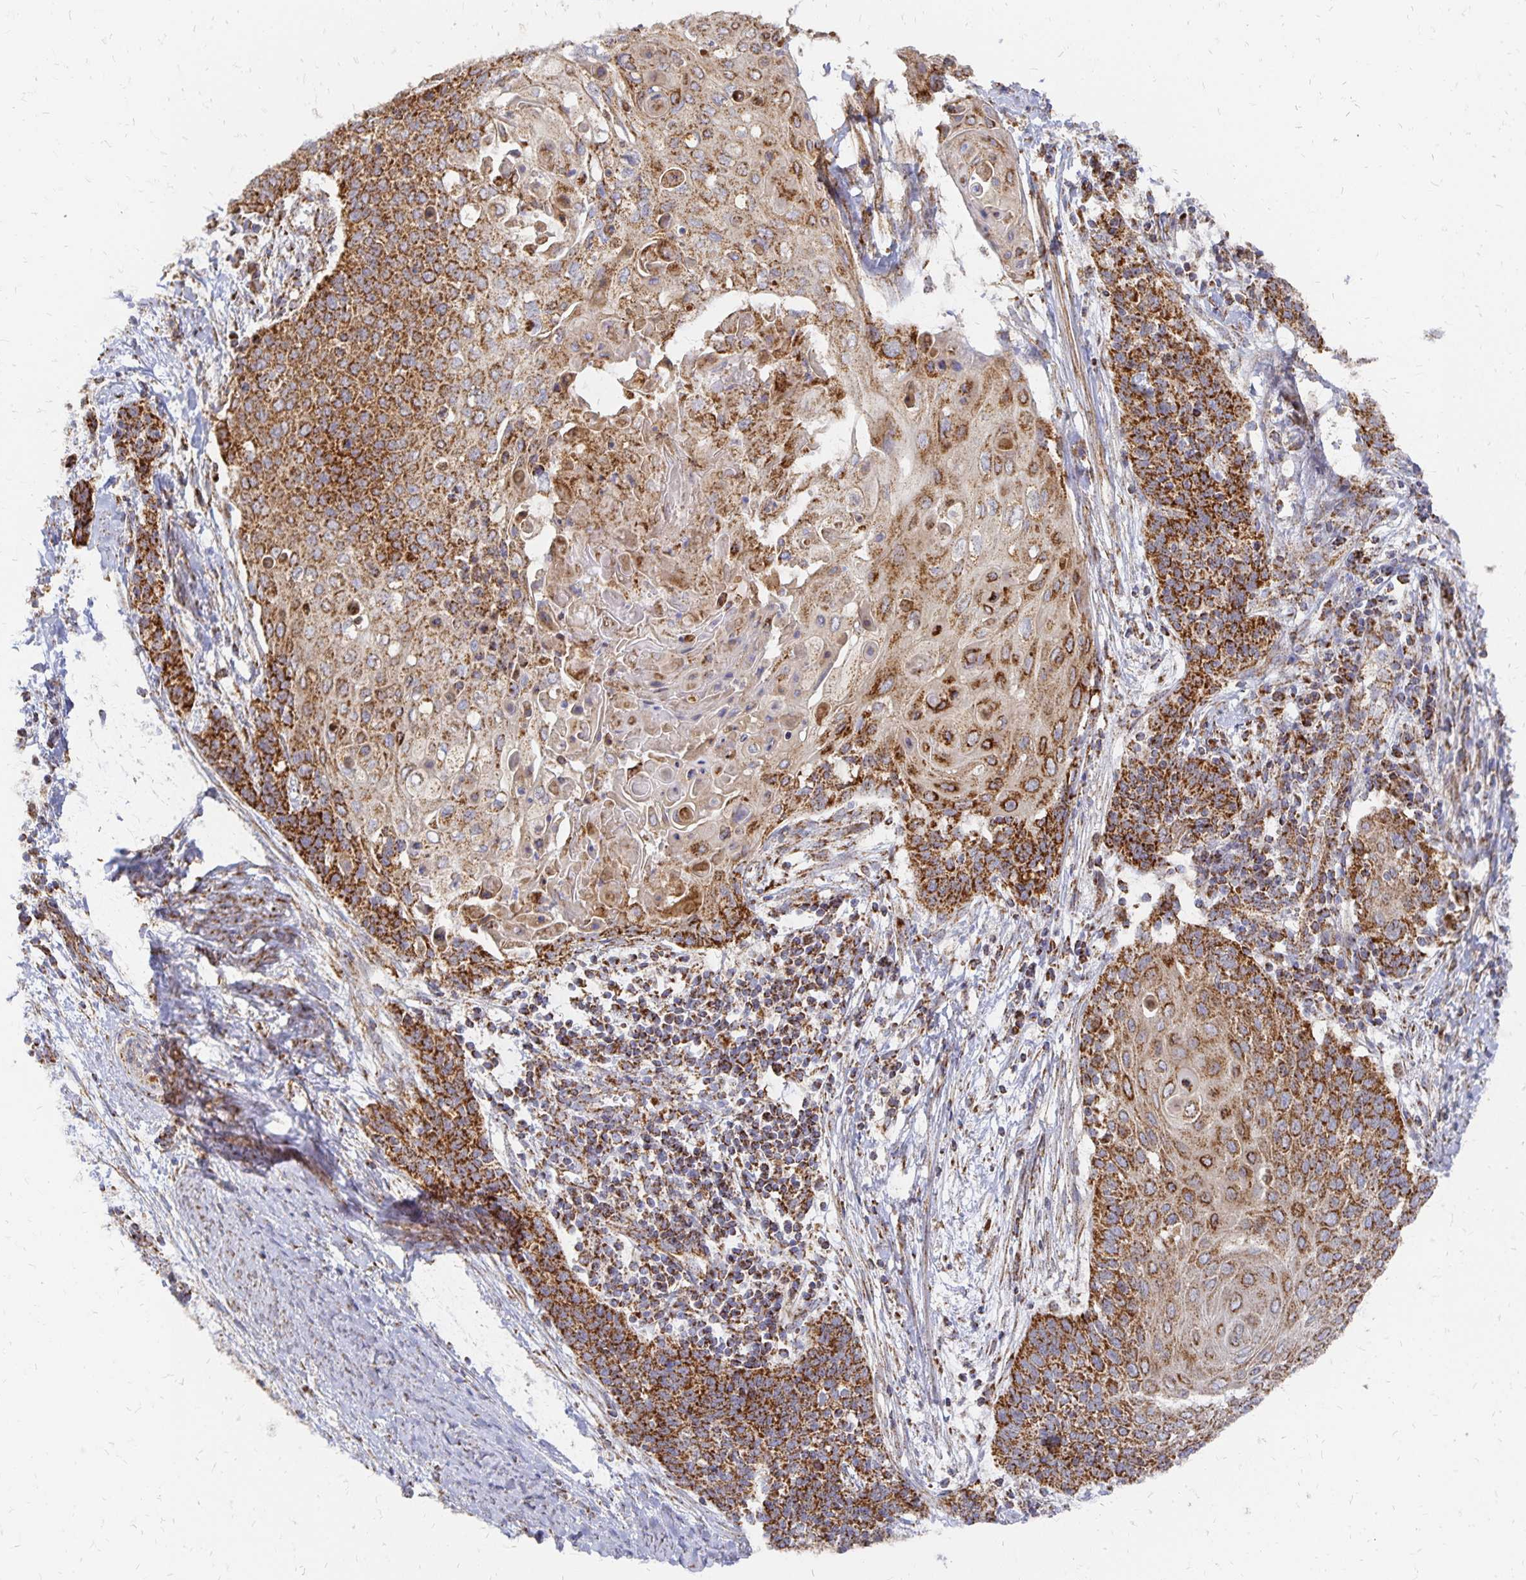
{"staining": {"intensity": "strong", "quantity": ">75%", "location": "cytoplasmic/membranous"}, "tissue": "cervical cancer", "cell_type": "Tumor cells", "image_type": "cancer", "snomed": [{"axis": "morphology", "description": "Squamous cell carcinoma, NOS"}, {"axis": "topography", "description": "Cervix"}], "caption": "This photomicrograph displays IHC staining of cervical cancer (squamous cell carcinoma), with high strong cytoplasmic/membranous expression in approximately >75% of tumor cells.", "gene": "STOML2", "patient": {"sex": "female", "age": 39}}